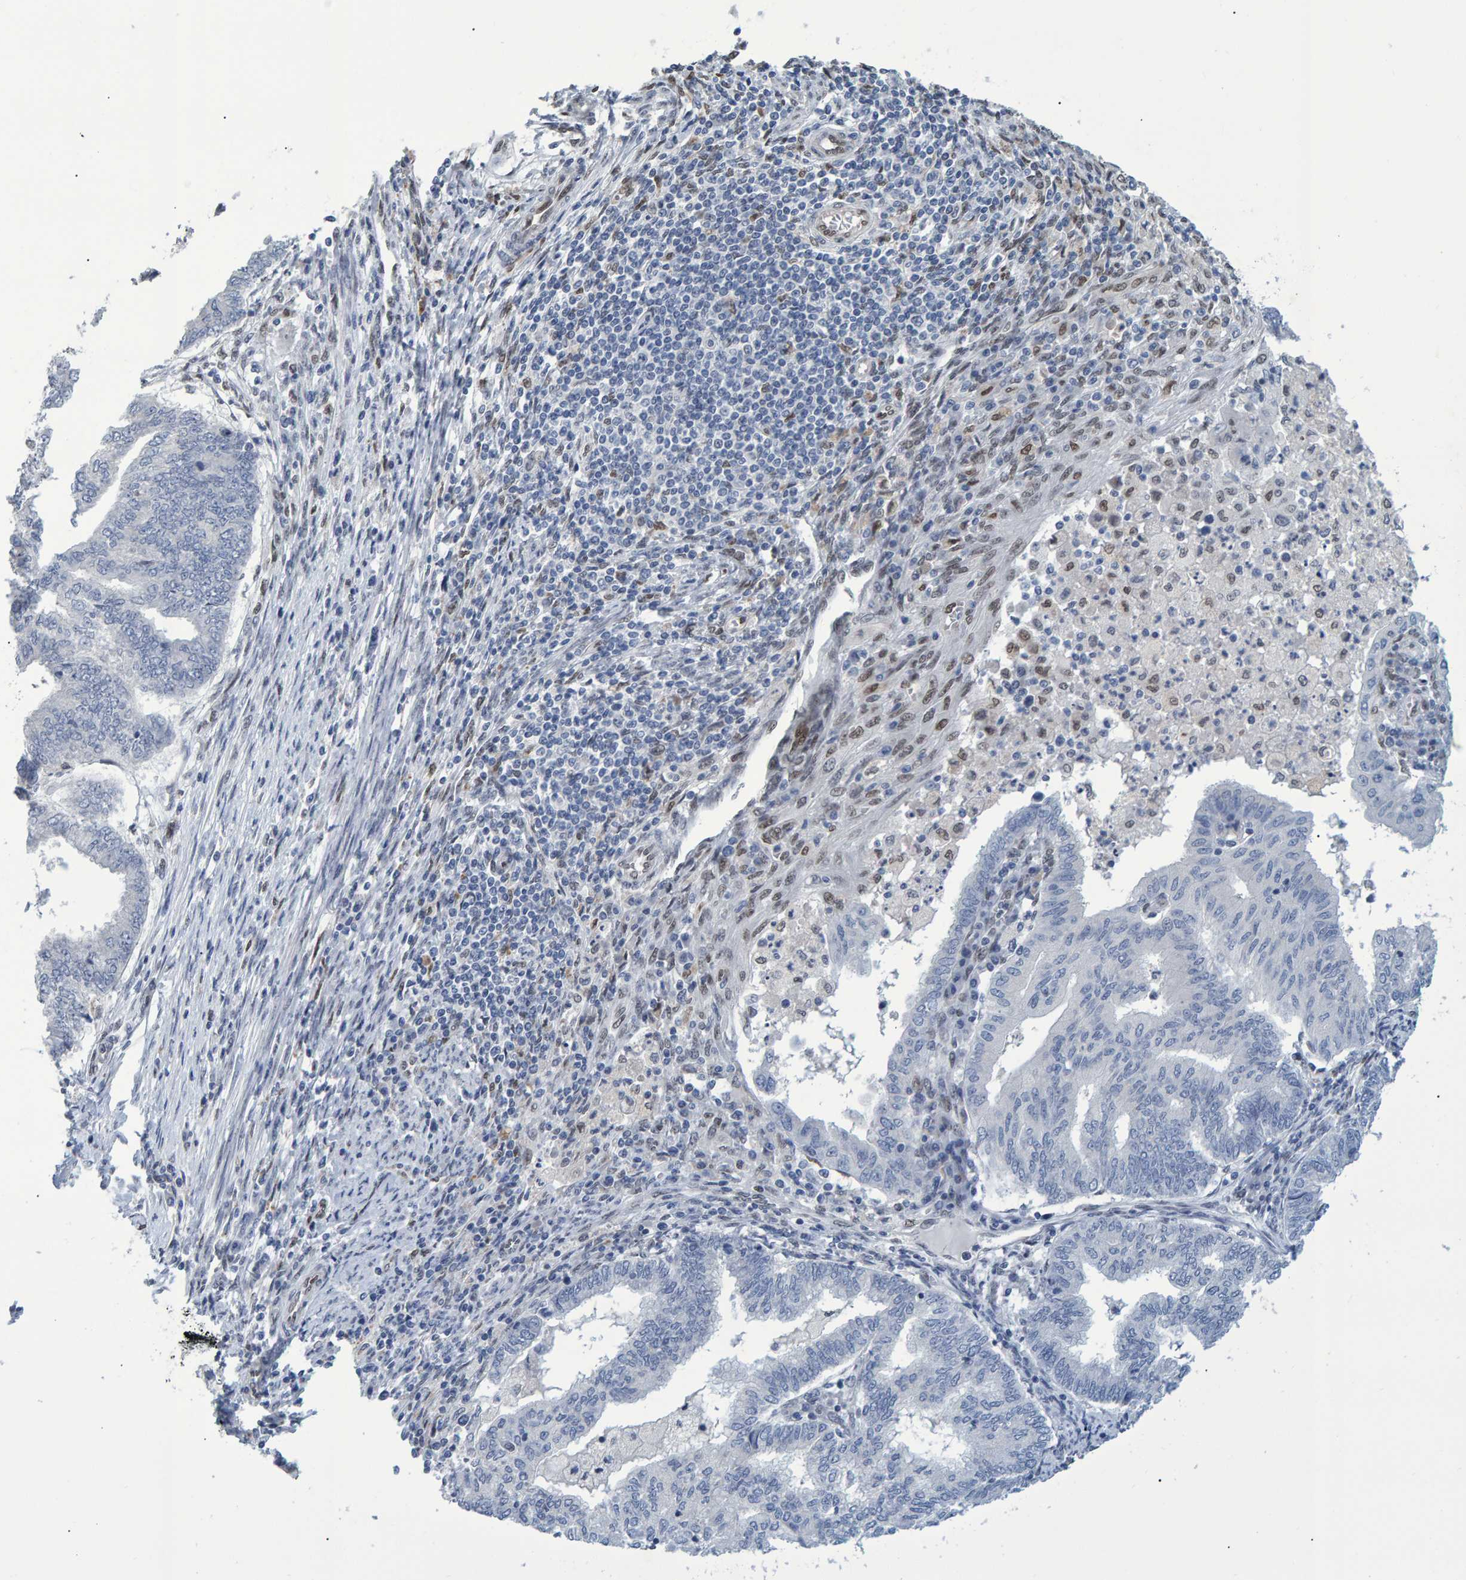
{"staining": {"intensity": "negative", "quantity": "none", "location": "none"}, "tissue": "endometrial cancer", "cell_type": "Tumor cells", "image_type": "cancer", "snomed": [{"axis": "morphology", "description": "Polyp, NOS"}, {"axis": "morphology", "description": "Adenocarcinoma, NOS"}, {"axis": "morphology", "description": "Adenoma, NOS"}, {"axis": "topography", "description": "Endometrium"}], "caption": "Human endometrial adenoma stained for a protein using immunohistochemistry (IHC) demonstrates no positivity in tumor cells.", "gene": "QKI", "patient": {"sex": "female", "age": 79}}